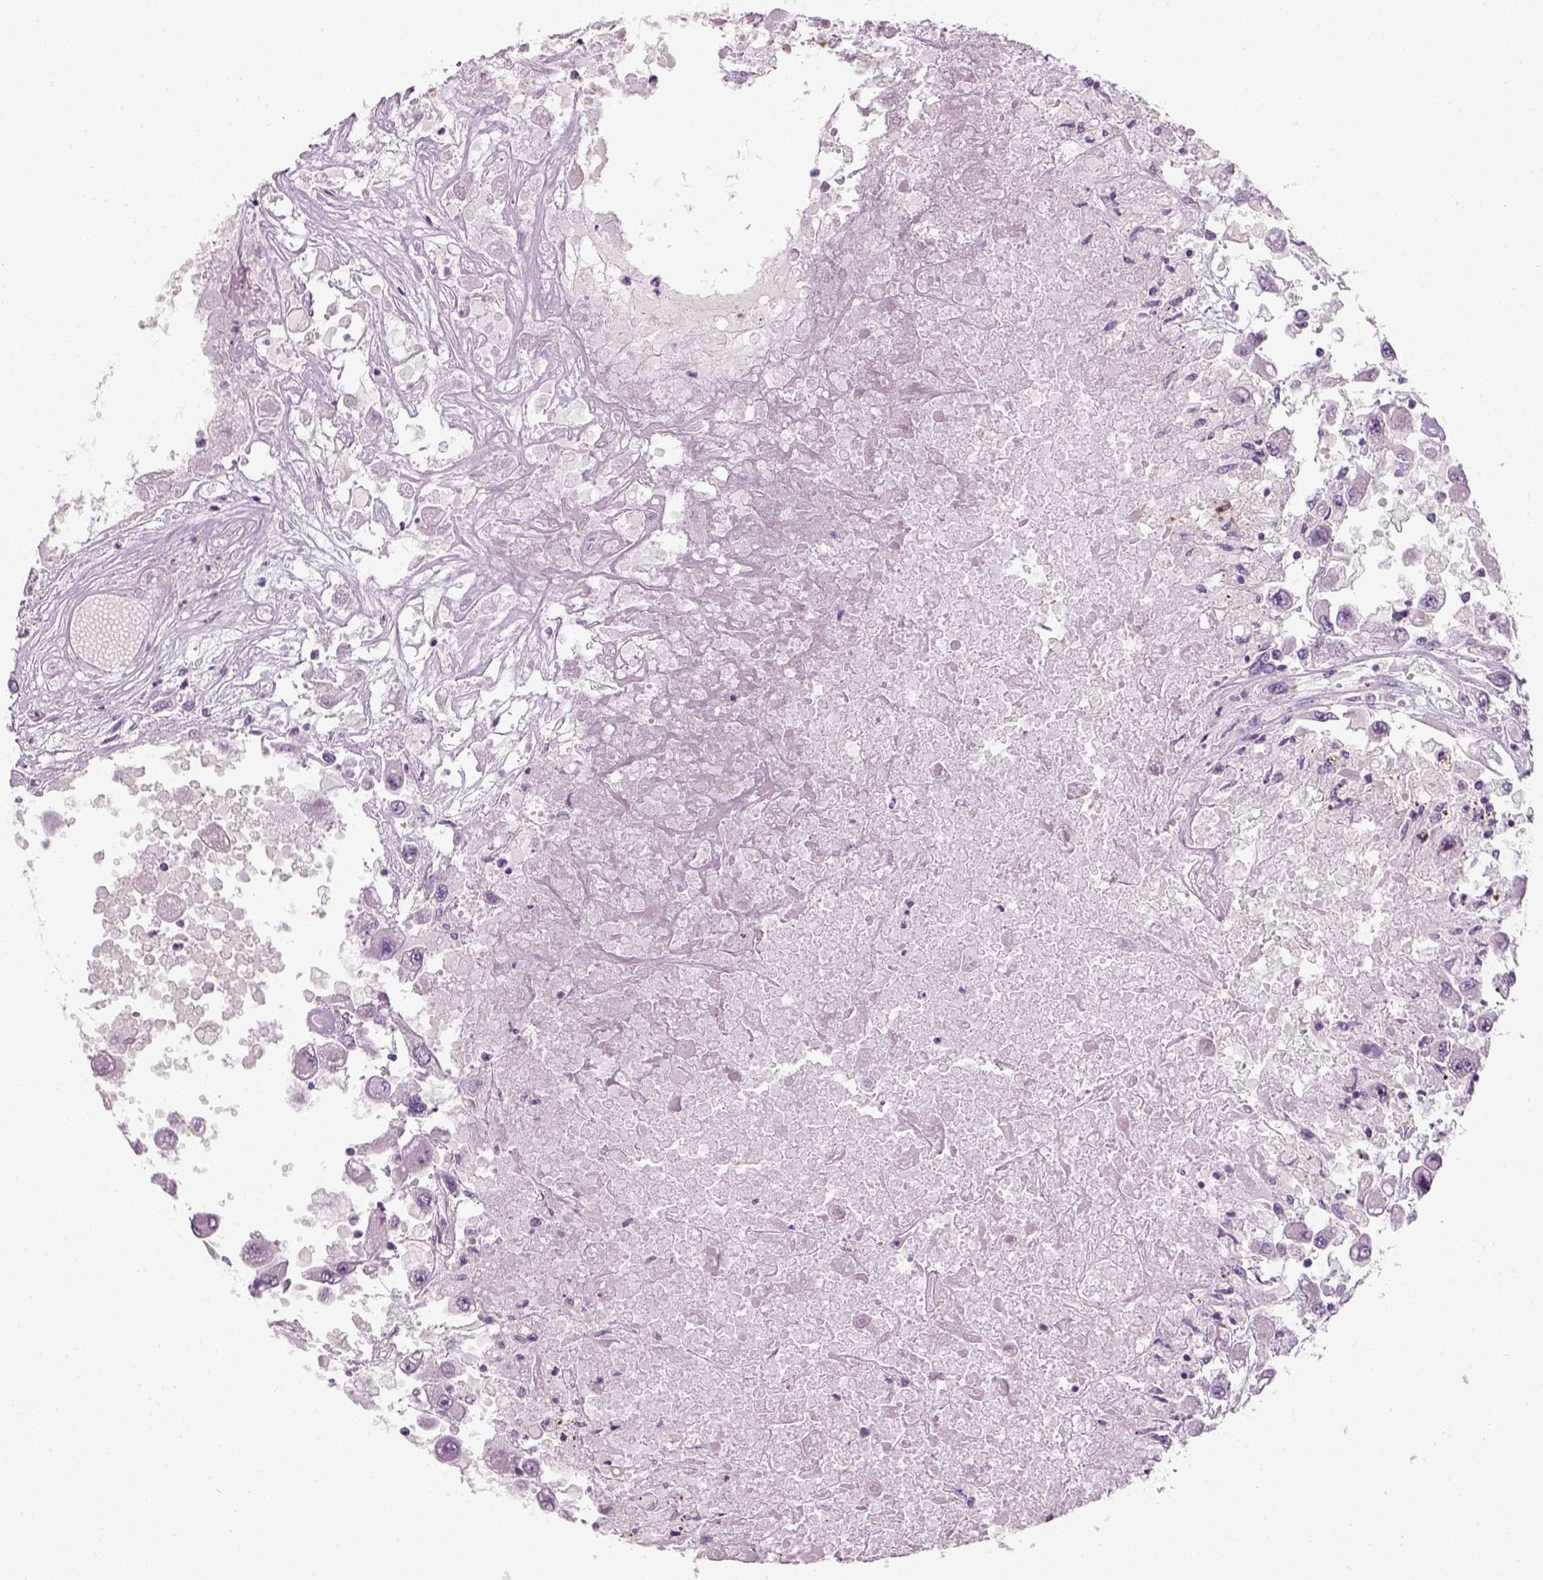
{"staining": {"intensity": "negative", "quantity": "none", "location": "none"}, "tissue": "renal cancer", "cell_type": "Tumor cells", "image_type": "cancer", "snomed": [{"axis": "morphology", "description": "Adenocarcinoma, NOS"}, {"axis": "topography", "description": "Kidney"}], "caption": "An immunohistochemistry (IHC) photomicrograph of renal cancer is shown. There is no staining in tumor cells of renal cancer.", "gene": "TH", "patient": {"sex": "female", "age": 67}}